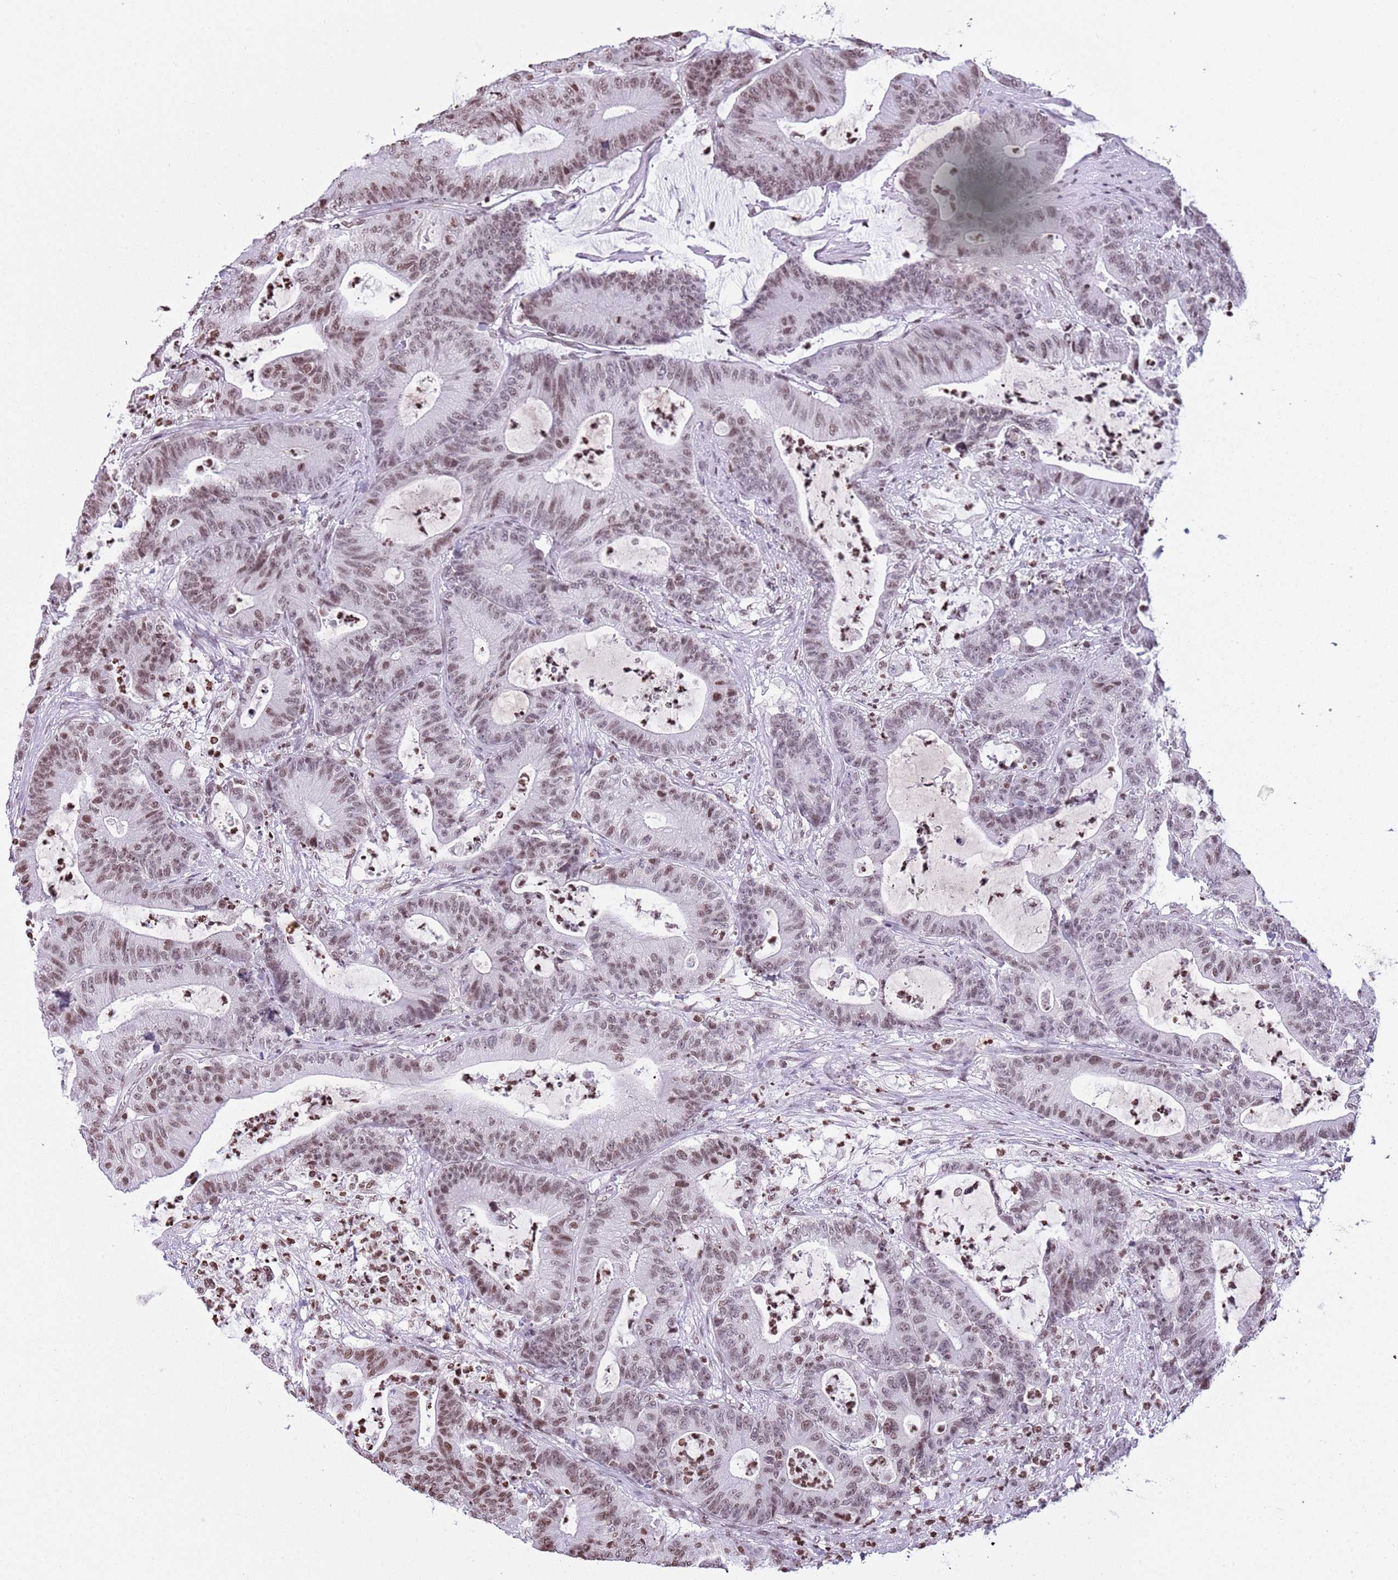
{"staining": {"intensity": "moderate", "quantity": ">75%", "location": "nuclear"}, "tissue": "colorectal cancer", "cell_type": "Tumor cells", "image_type": "cancer", "snomed": [{"axis": "morphology", "description": "Adenocarcinoma, NOS"}, {"axis": "topography", "description": "Colon"}], "caption": "DAB immunohistochemical staining of colorectal cancer exhibits moderate nuclear protein staining in approximately >75% of tumor cells.", "gene": "KPNA3", "patient": {"sex": "female", "age": 84}}